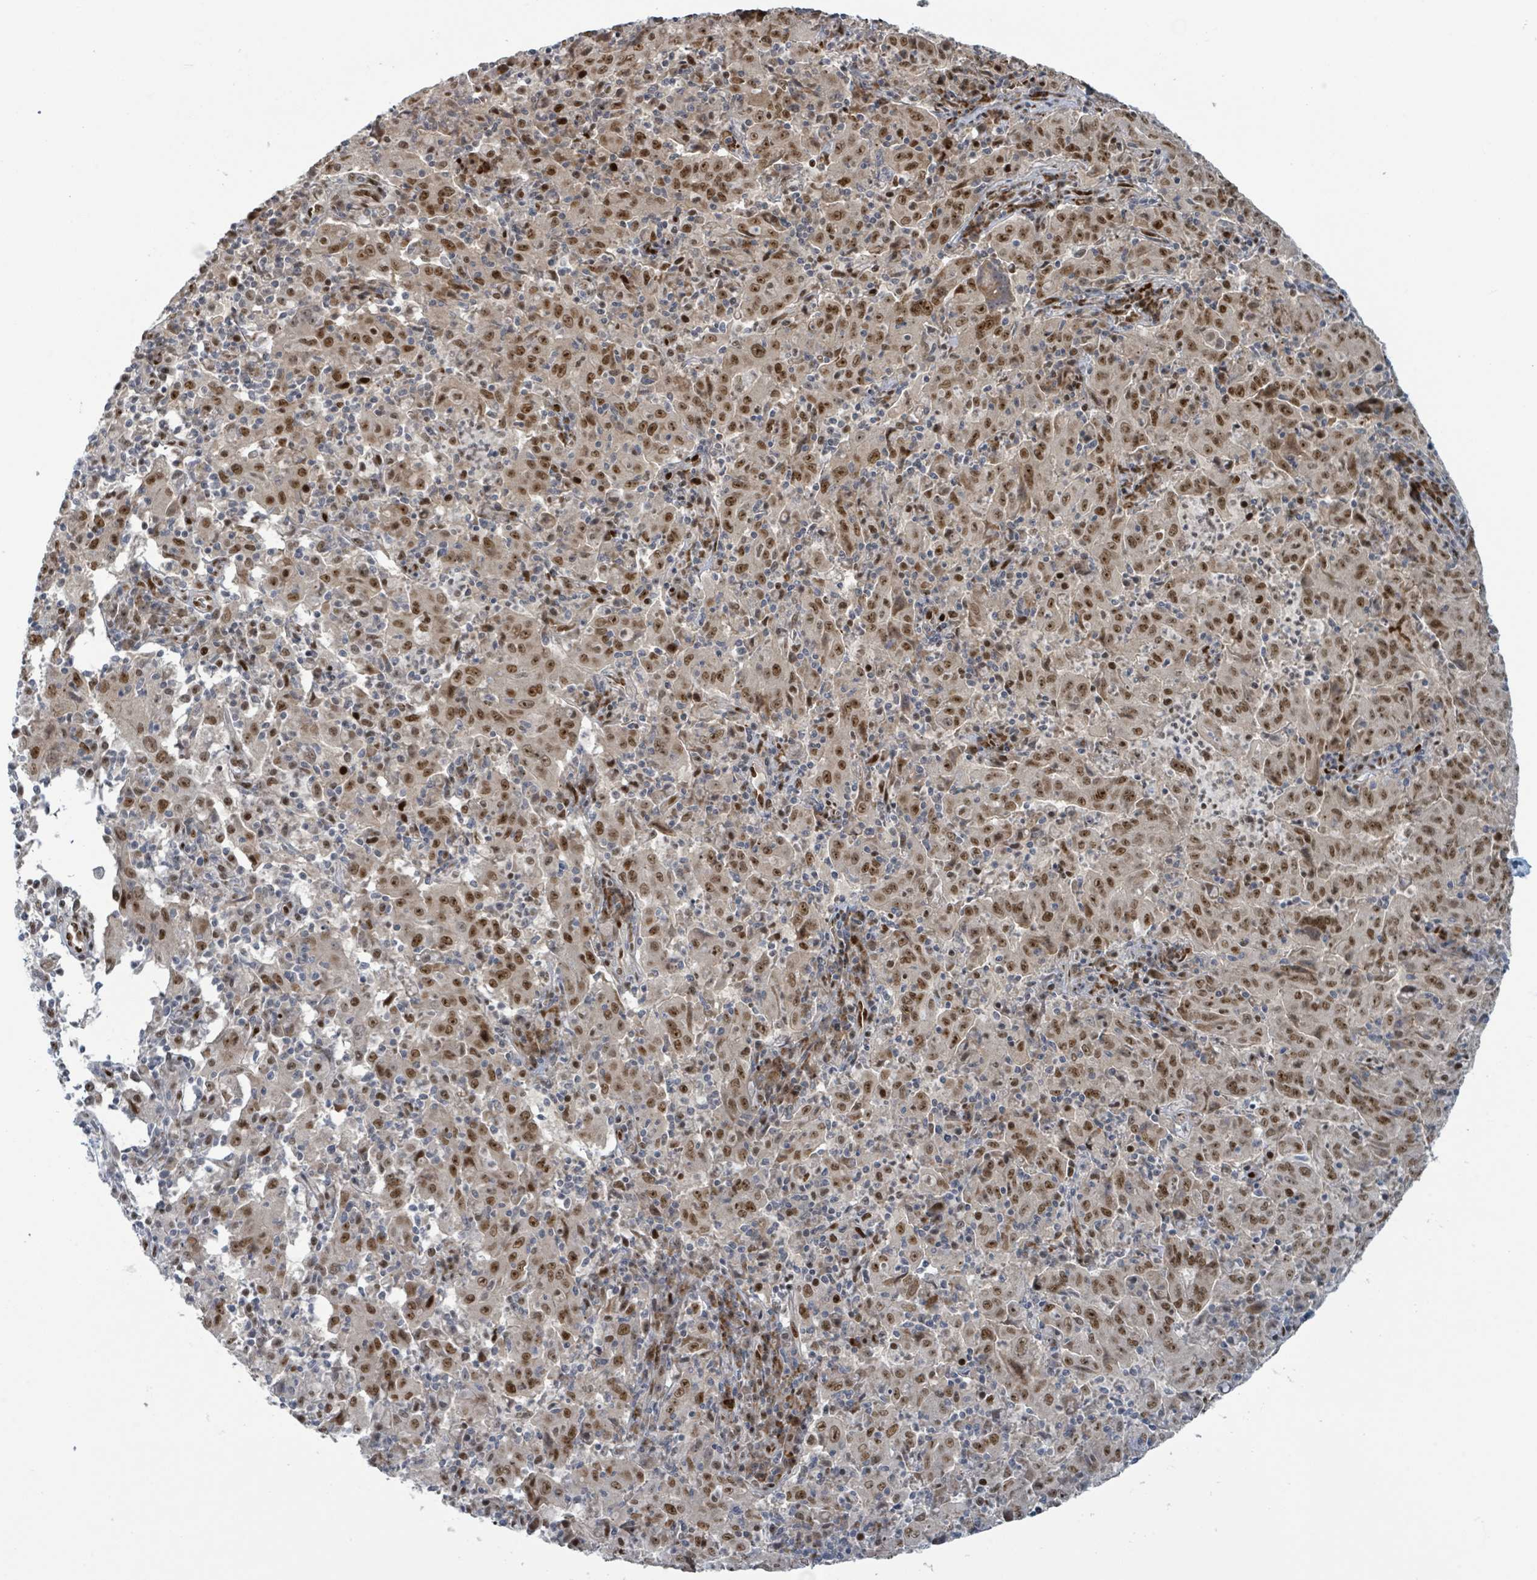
{"staining": {"intensity": "moderate", "quantity": ">75%", "location": "nuclear"}, "tissue": "pancreatic cancer", "cell_type": "Tumor cells", "image_type": "cancer", "snomed": [{"axis": "morphology", "description": "Adenocarcinoma, NOS"}, {"axis": "topography", "description": "Pancreas"}], "caption": "Pancreatic cancer (adenocarcinoma) tissue demonstrates moderate nuclear expression in about >75% of tumor cells, visualized by immunohistochemistry.", "gene": "KLF3", "patient": {"sex": "male", "age": 63}}